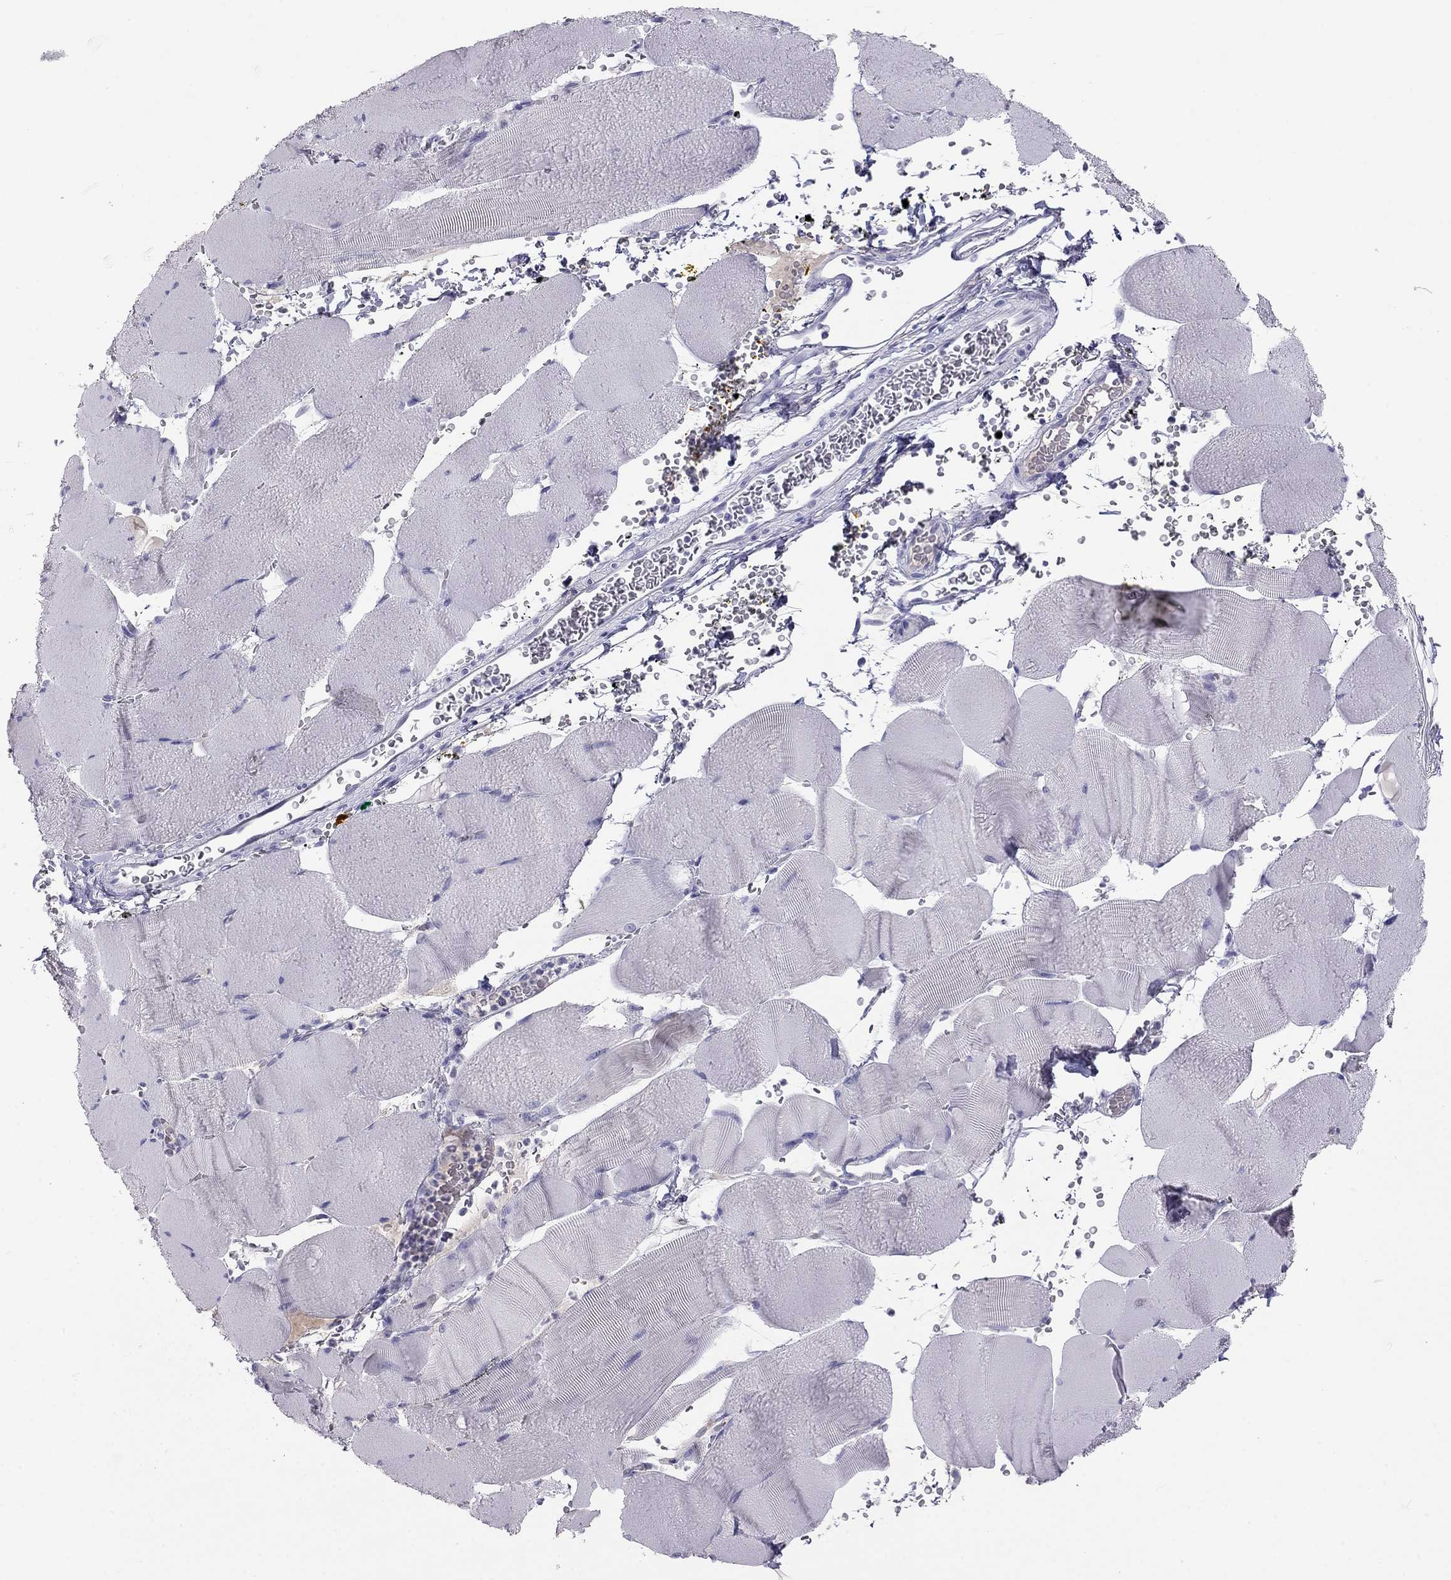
{"staining": {"intensity": "negative", "quantity": "none", "location": "none"}, "tissue": "skeletal muscle", "cell_type": "Myocytes", "image_type": "normal", "snomed": [{"axis": "morphology", "description": "Normal tissue, NOS"}, {"axis": "topography", "description": "Skeletal muscle"}], "caption": "Immunohistochemistry histopathology image of unremarkable human skeletal muscle stained for a protein (brown), which reveals no positivity in myocytes.", "gene": "KLRG1", "patient": {"sex": "male", "age": 56}}